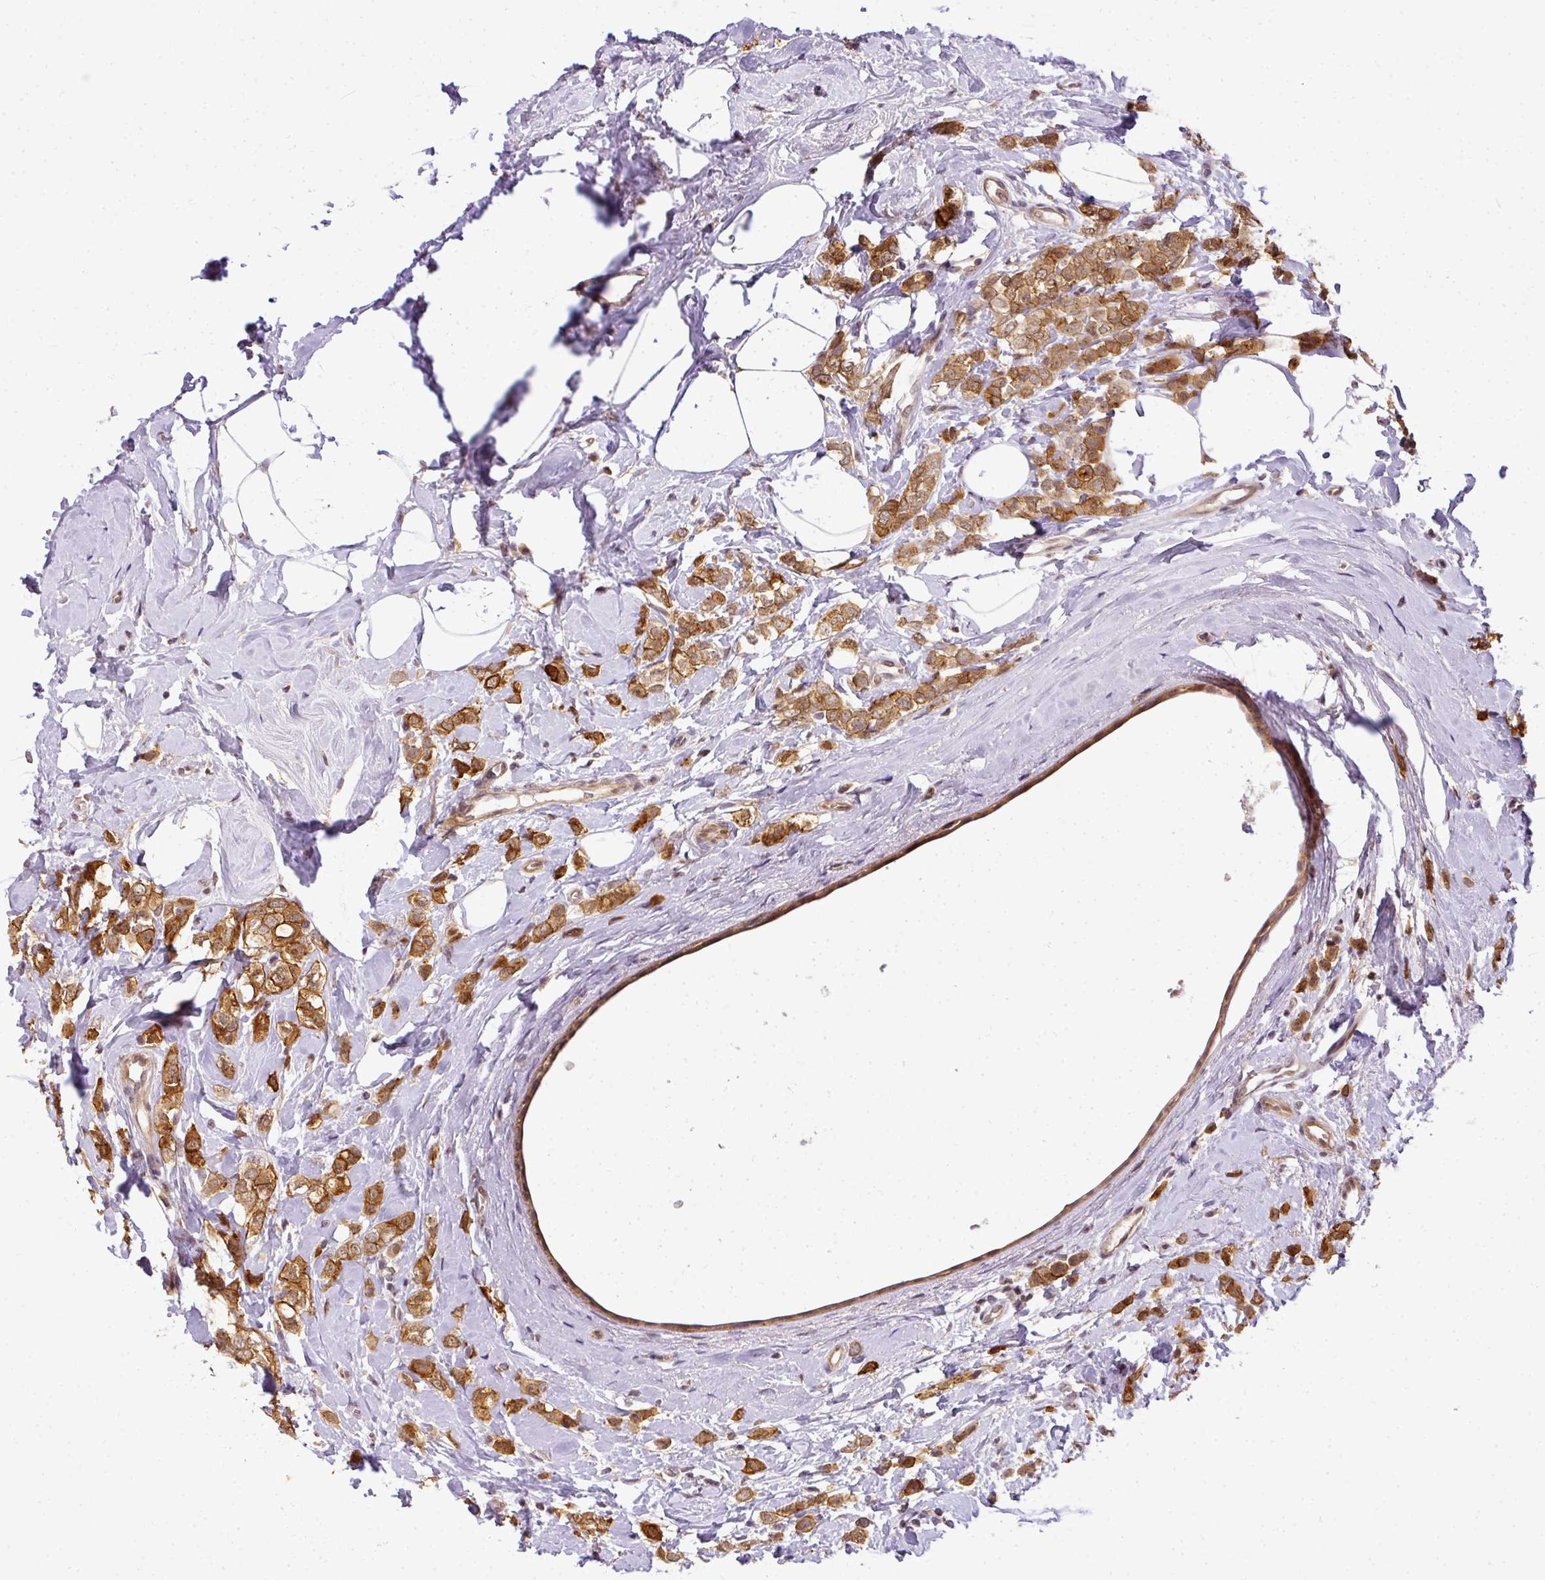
{"staining": {"intensity": "strong", "quantity": ">75%", "location": "cytoplasmic/membranous"}, "tissue": "breast cancer", "cell_type": "Tumor cells", "image_type": "cancer", "snomed": [{"axis": "morphology", "description": "Lobular carcinoma"}, {"axis": "topography", "description": "Breast"}], "caption": "Immunohistochemistry (IHC) staining of breast lobular carcinoma, which displays high levels of strong cytoplasmic/membranous positivity in about >75% of tumor cells indicating strong cytoplasmic/membranous protein expression. The staining was performed using DAB (brown) for protein detection and nuclei were counterstained in hematoxylin (blue).", "gene": "C1orf226", "patient": {"sex": "female", "age": 47}}